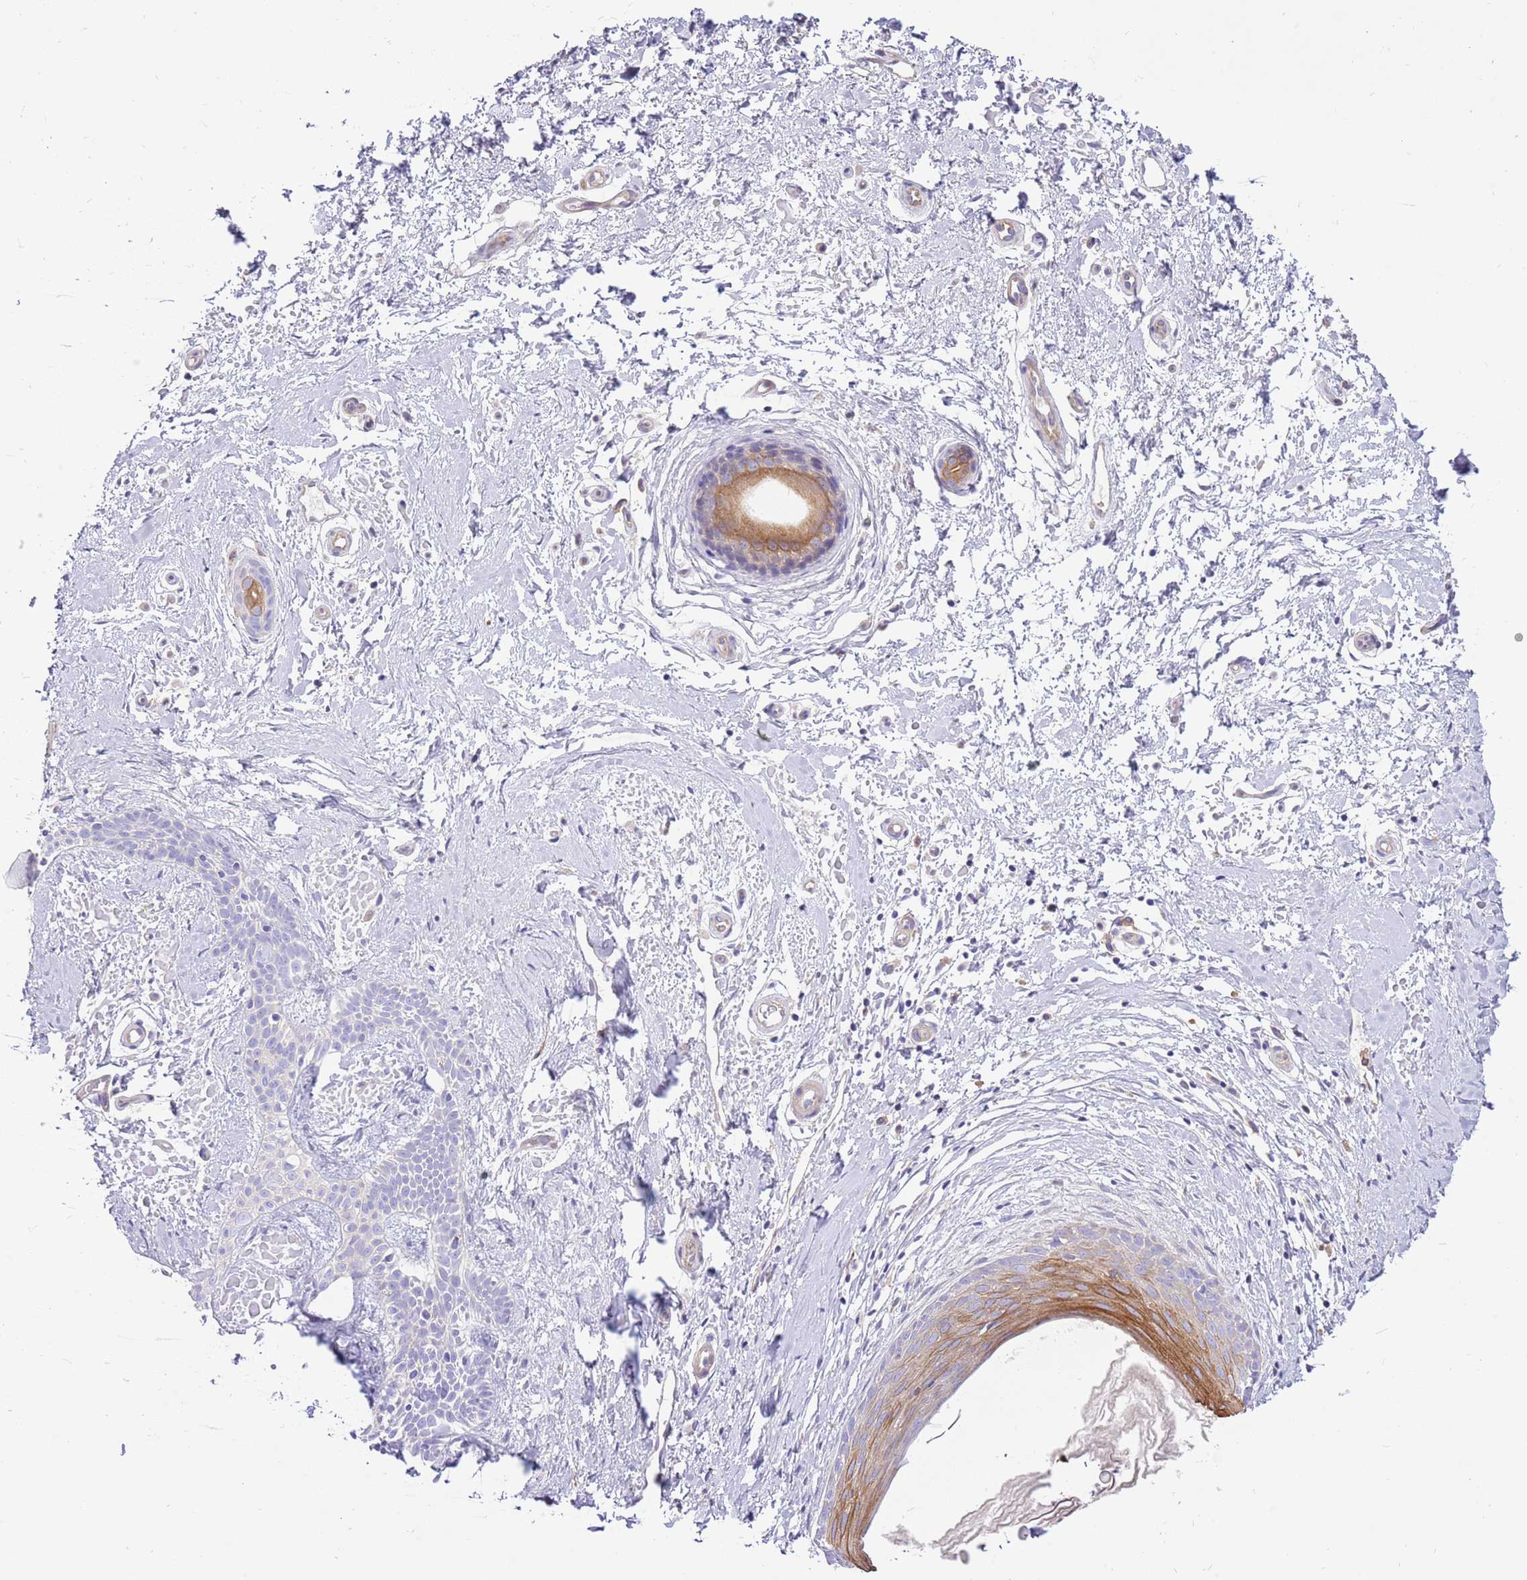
{"staining": {"intensity": "negative", "quantity": "none", "location": "none"}, "tissue": "skin cancer", "cell_type": "Tumor cells", "image_type": "cancer", "snomed": [{"axis": "morphology", "description": "Basal cell carcinoma"}, {"axis": "topography", "description": "Skin"}], "caption": "Immunohistochemical staining of skin cancer (basal cell carcinoma) displays no significant staining in tumor cells.", "gene": "SERINC3", "patient": {"sex": "male", "age": 78}}